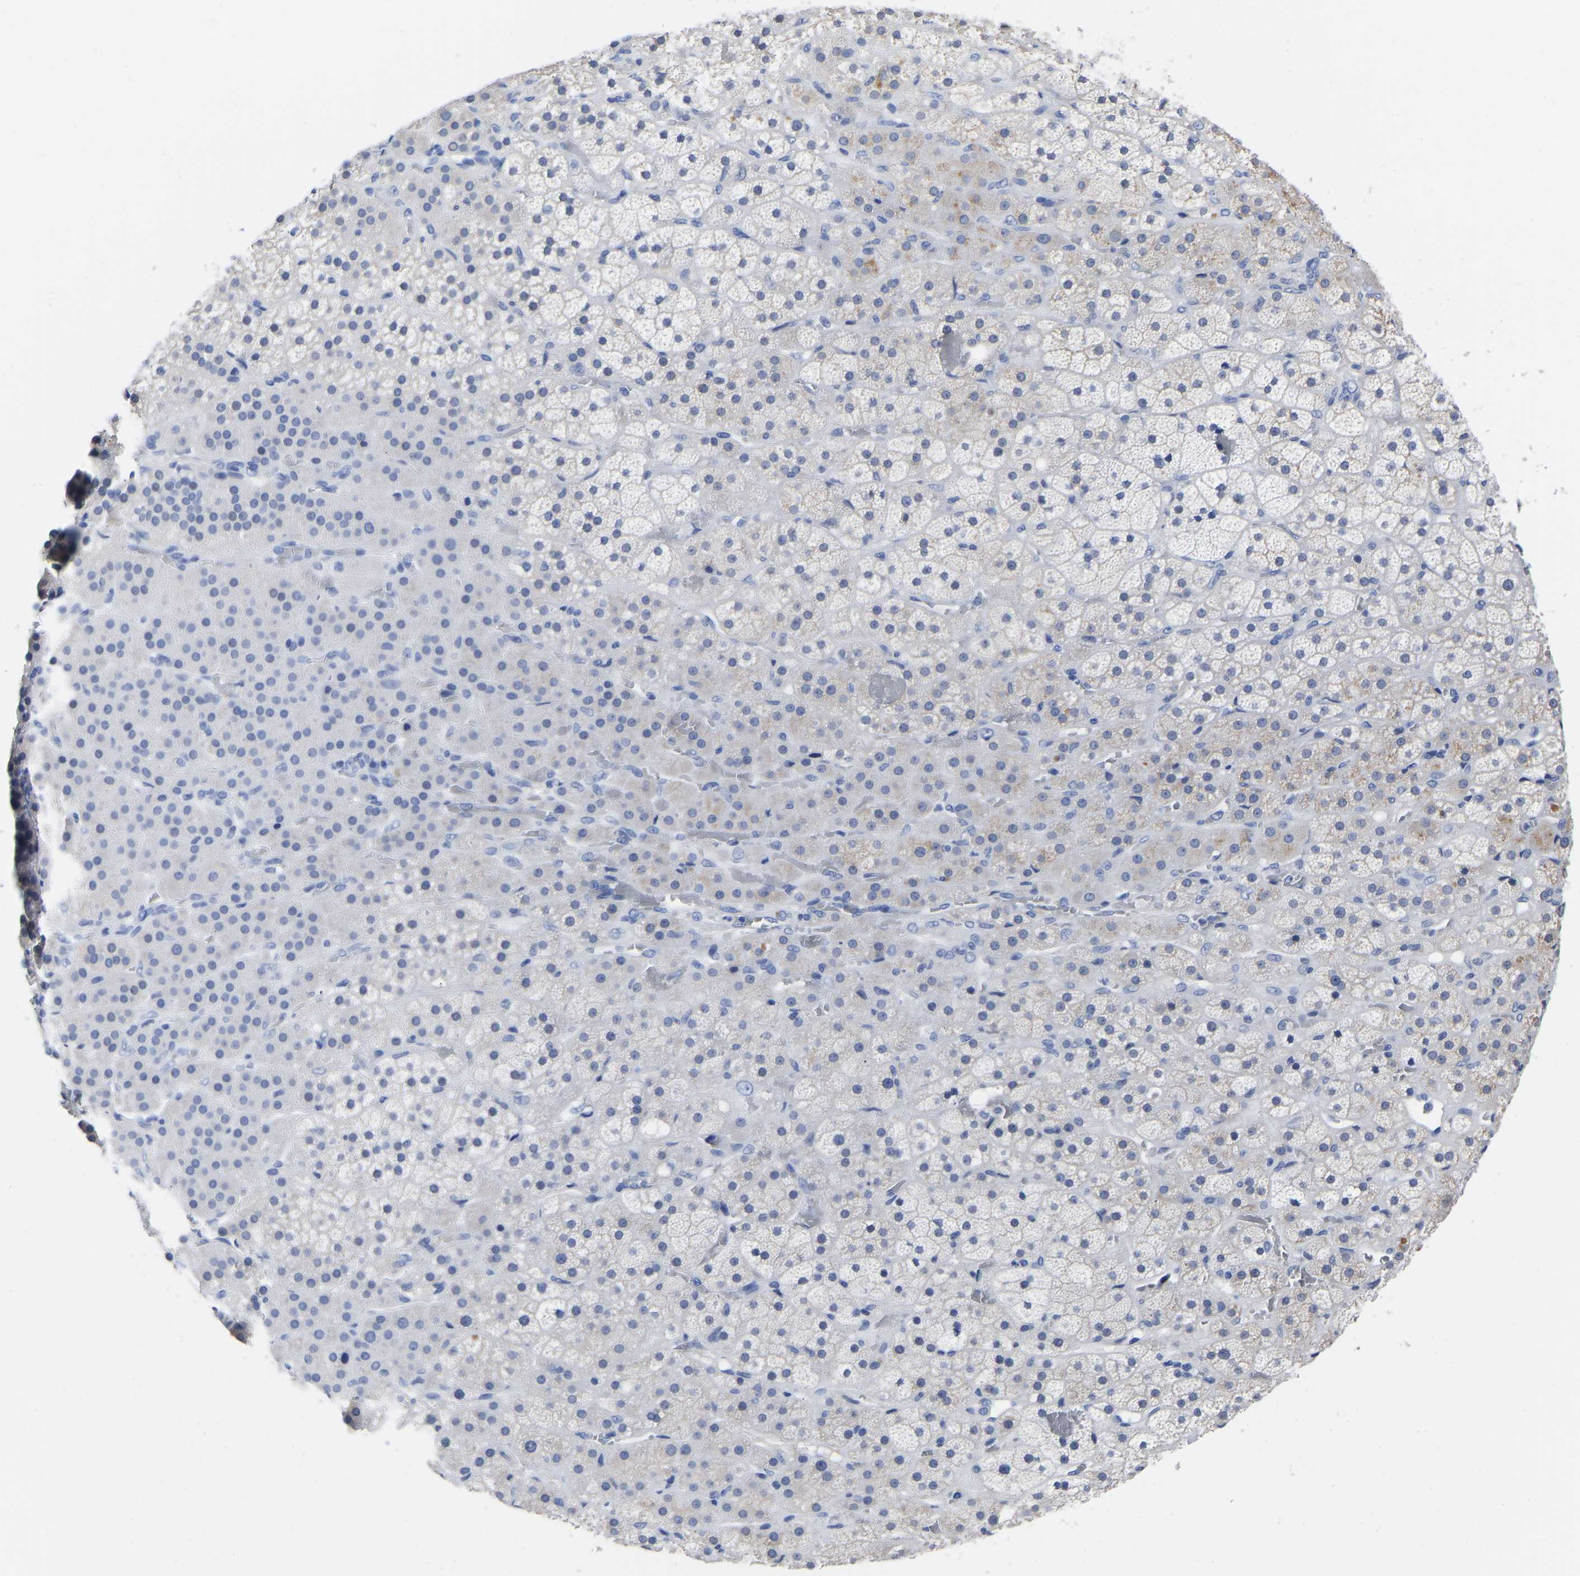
{"staining": {"intensity": "weak", "quantity": "<25%", "location": "cytoplasmic/membranous"}, "tissue": "adrenal gland", "cell_type": "Glandular cells", "image_type": "normal", "snomed": [{"axis": "morphology", "description": "Normal tissue, NOS"}, {"axis": "topography", "description": "Adrenal gland"}], "caption": "High magnification brightfield microscopy of benign adrenal gland stained with DAB (3,3'-diaminobenzidine) (brown) and counterstained with hematoxylin (blue): glandular cells show no significant expression.", "gene": "GPA33", "patient": {"sex": "male", "age": 57}}